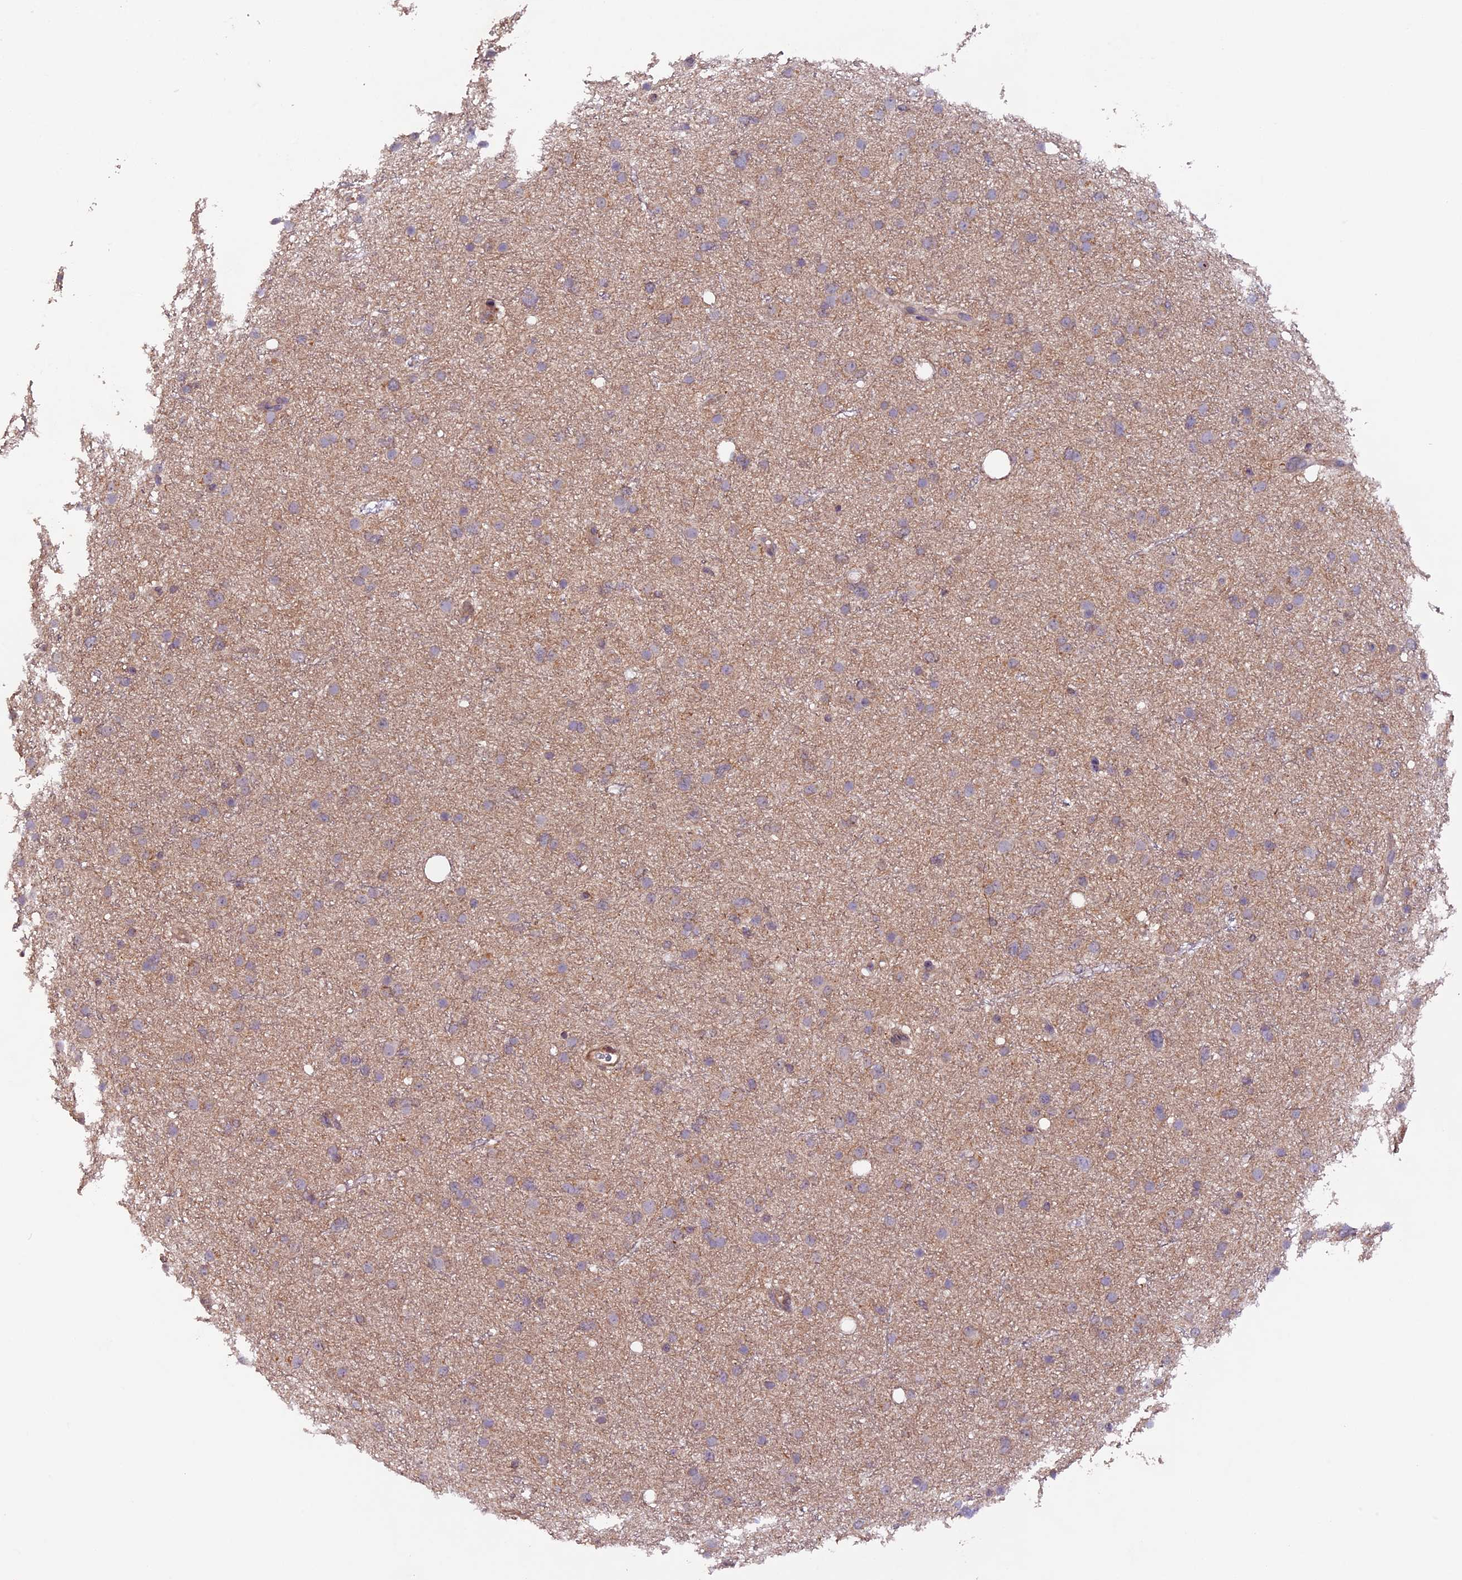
{"staining": {"intensity": "negative", "quantity": "none", "location": "none"}, "tissue": "glioma", "cell_type": "Tumor cells", "image_type": "cancer", "snomed": [{"axis": "morphology", "description": "Glioma, malignant, Low grade"}, {"axis": "topography", "description": "Cerebral cortex"}], "caption": "Human malignant glioma (low-grade) stained for a protein using immunohistochemistry exhibits no staining in tumor cells.", "gene": "GNB5", "patient": {"sex": "female", "age": 39}}